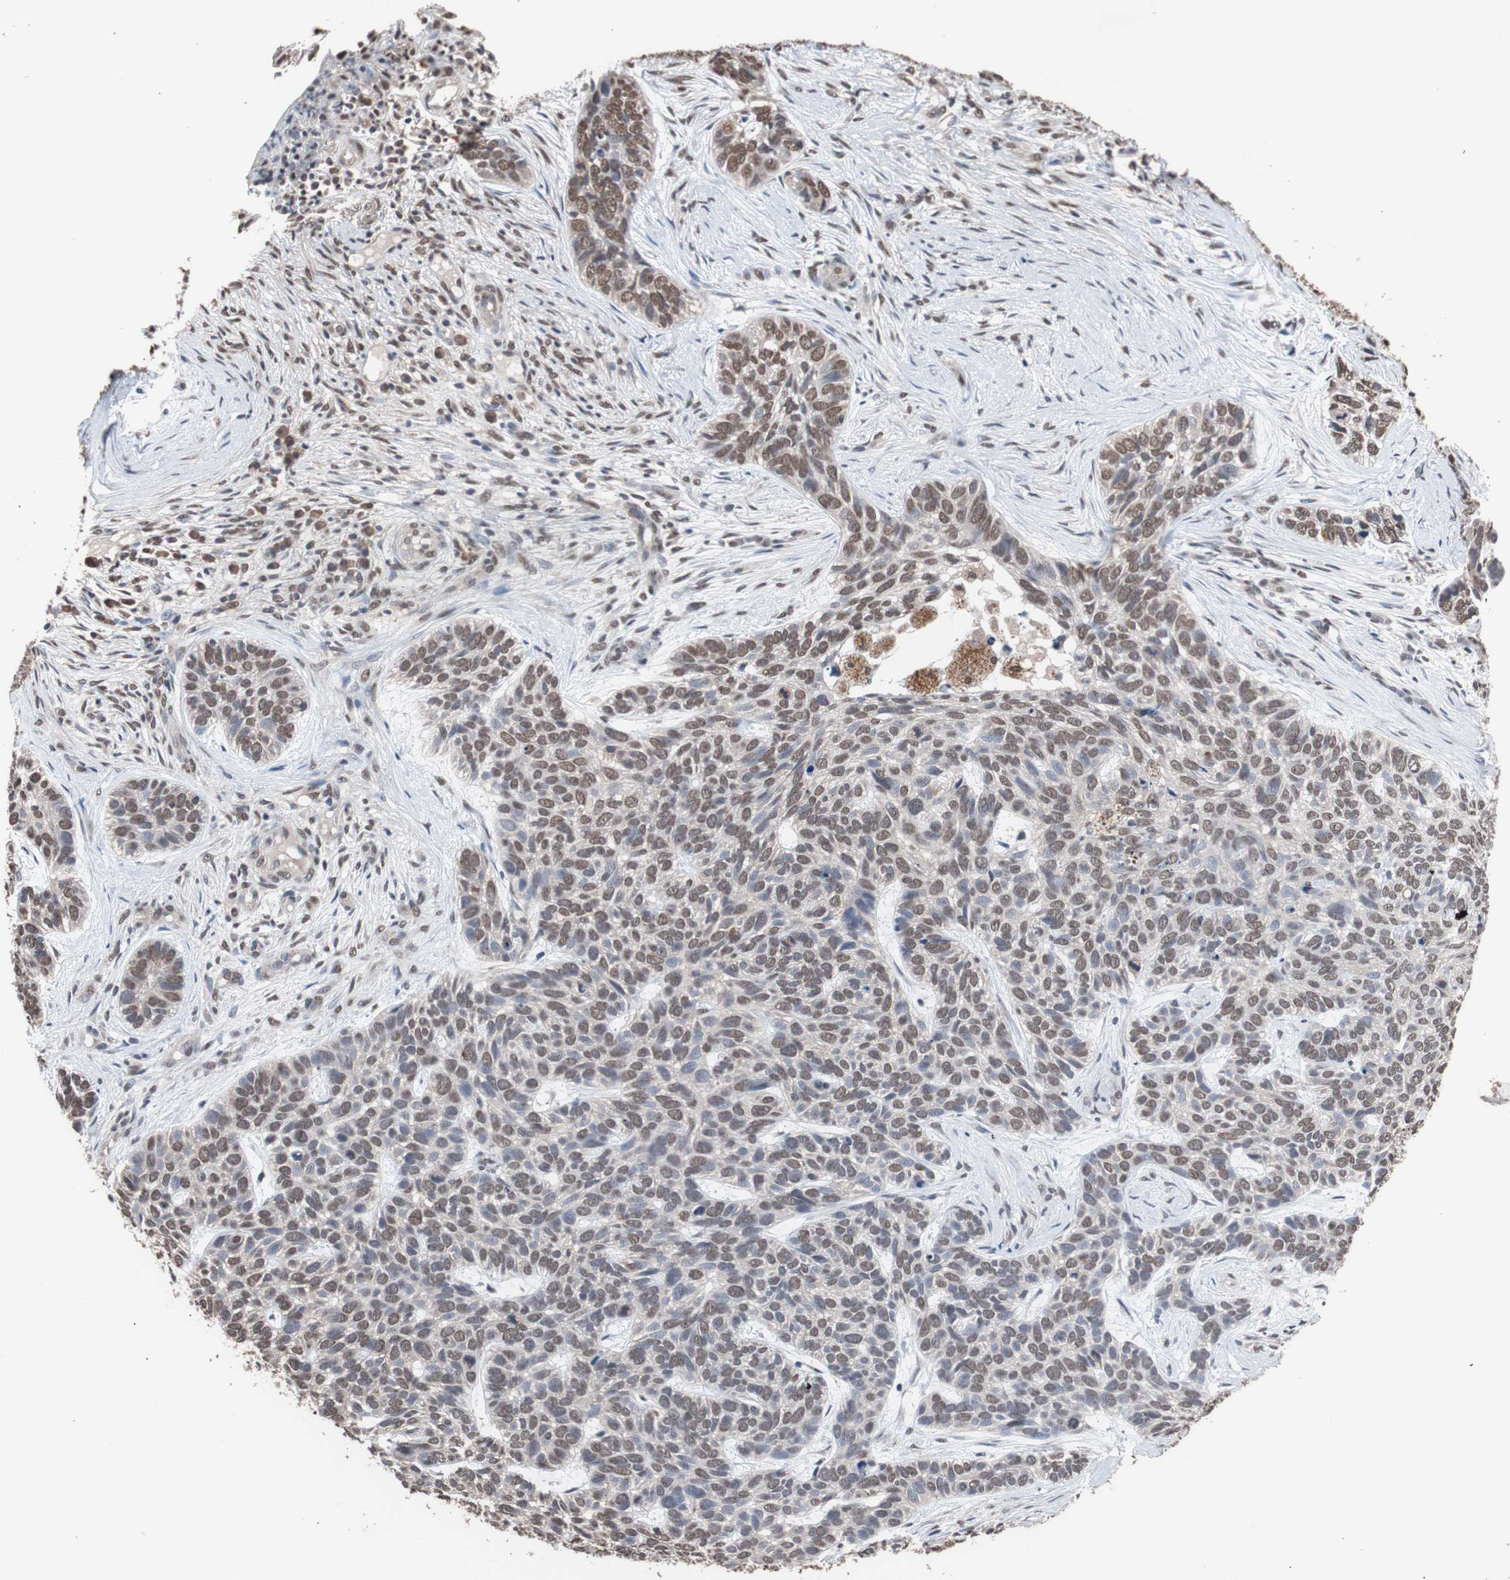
{"staining": {"intensity": "weak", "quantity": ">75%", "location": "nuclear"}, "tissue": "skin cancer", "cell_type": "Tumor cells", "image_type": "cancer", "snomed": [{"axis": "morphology", "description": "Basal cell carcinoma"}, {"axis": "topography", "description": "Skin"}], "caption": "A brown stain highlights weak nuclear expression of a protein in skin cancer tumor cells.", "gene": "MED27", "patient": {"sex": "male", "age": 87}}